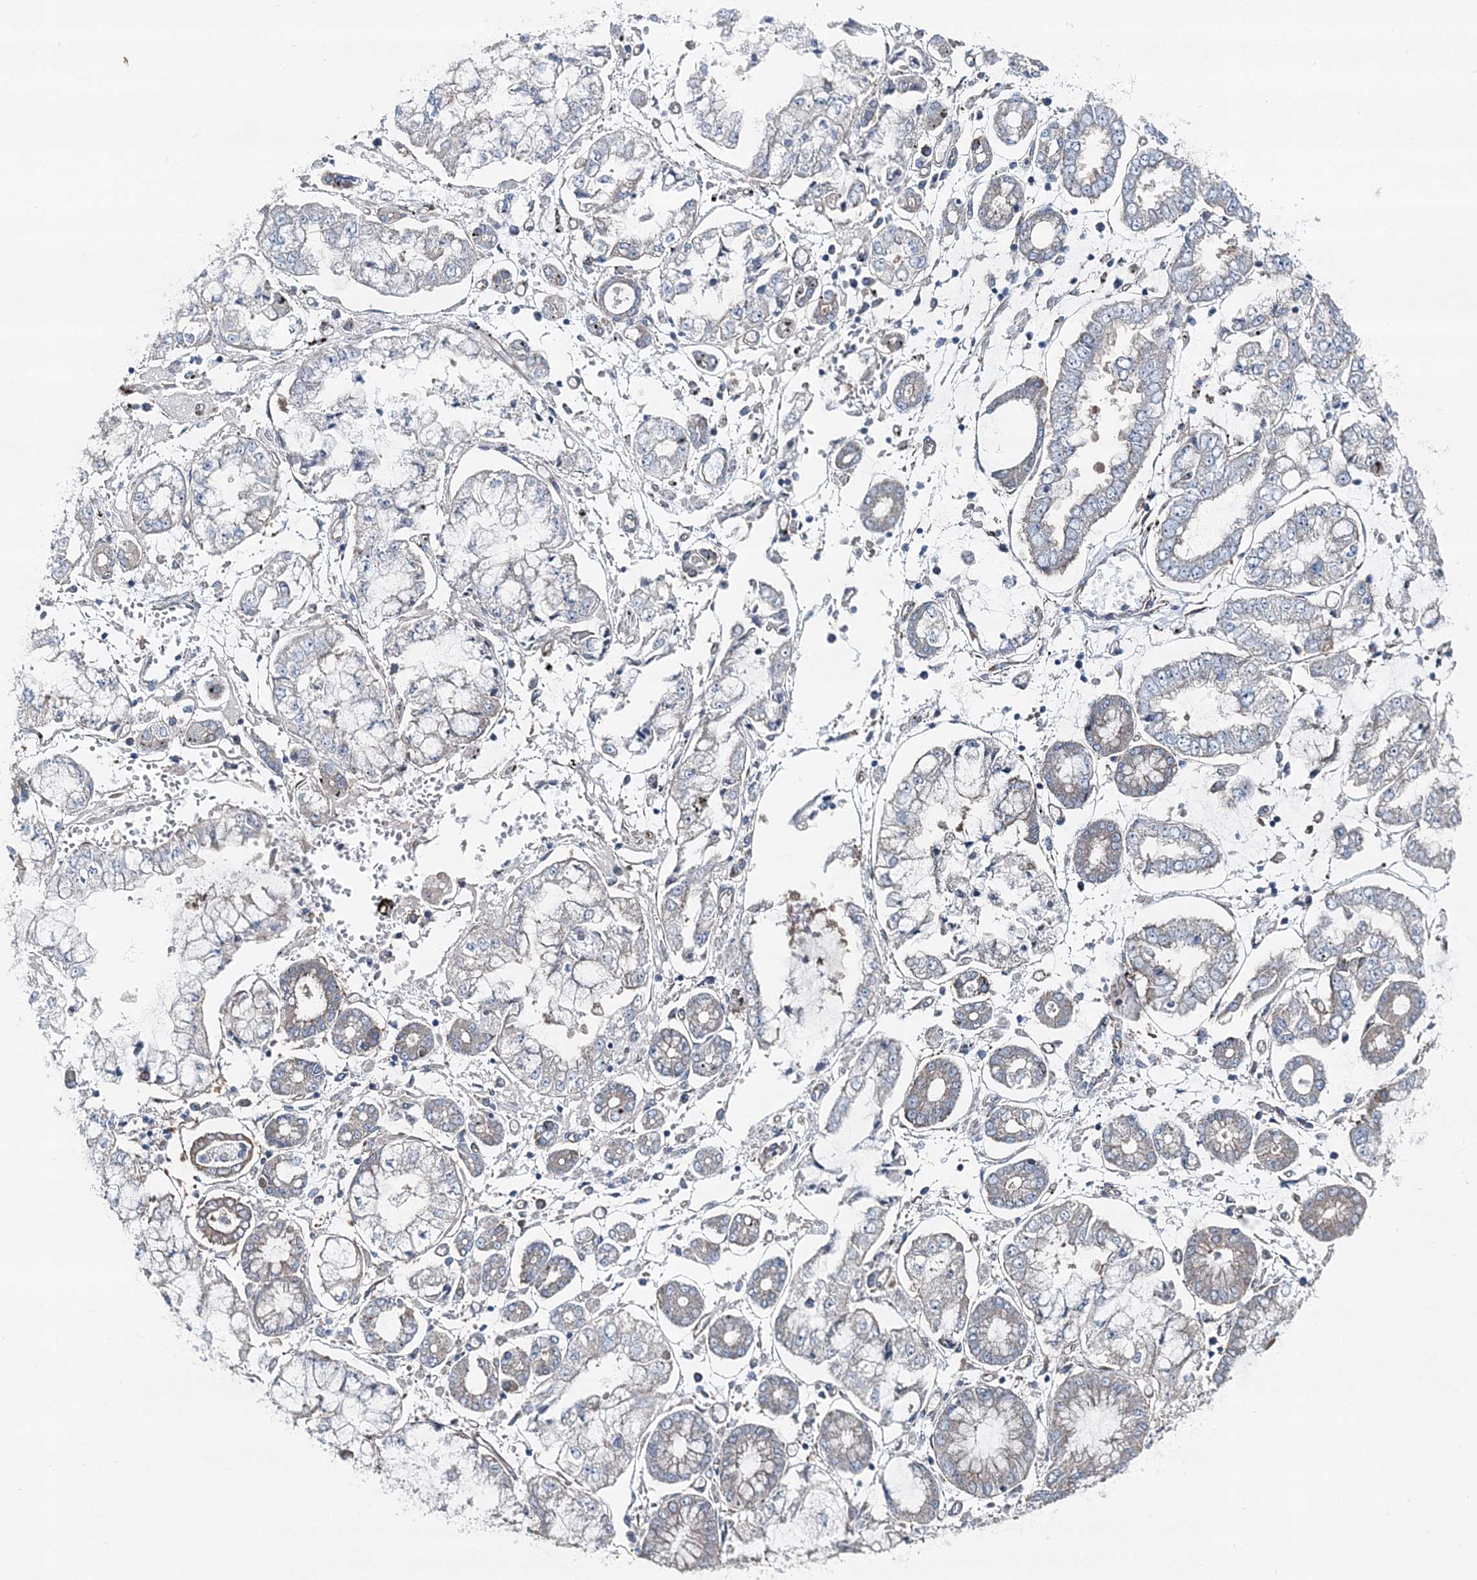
{"staining": {"intensity": "negative", "quantity": "none", "location": "none"}, "tissue": "stomach cancer", "cell_type": "Tumor cells", "image_type": "cancer", "snomed": [{"axis": "morphology", "description": "Adenocarcinoma, NOS"}, {"axis": "topography", "description": "Stomach"}], "caption": "This is an immunohistochemistry (IHC) image of adenocarcinoma (stomach). There is no expression in tumor cells.", "gene": "MPHOSPH9", "patient": {"sex": "male", "age": 76}}